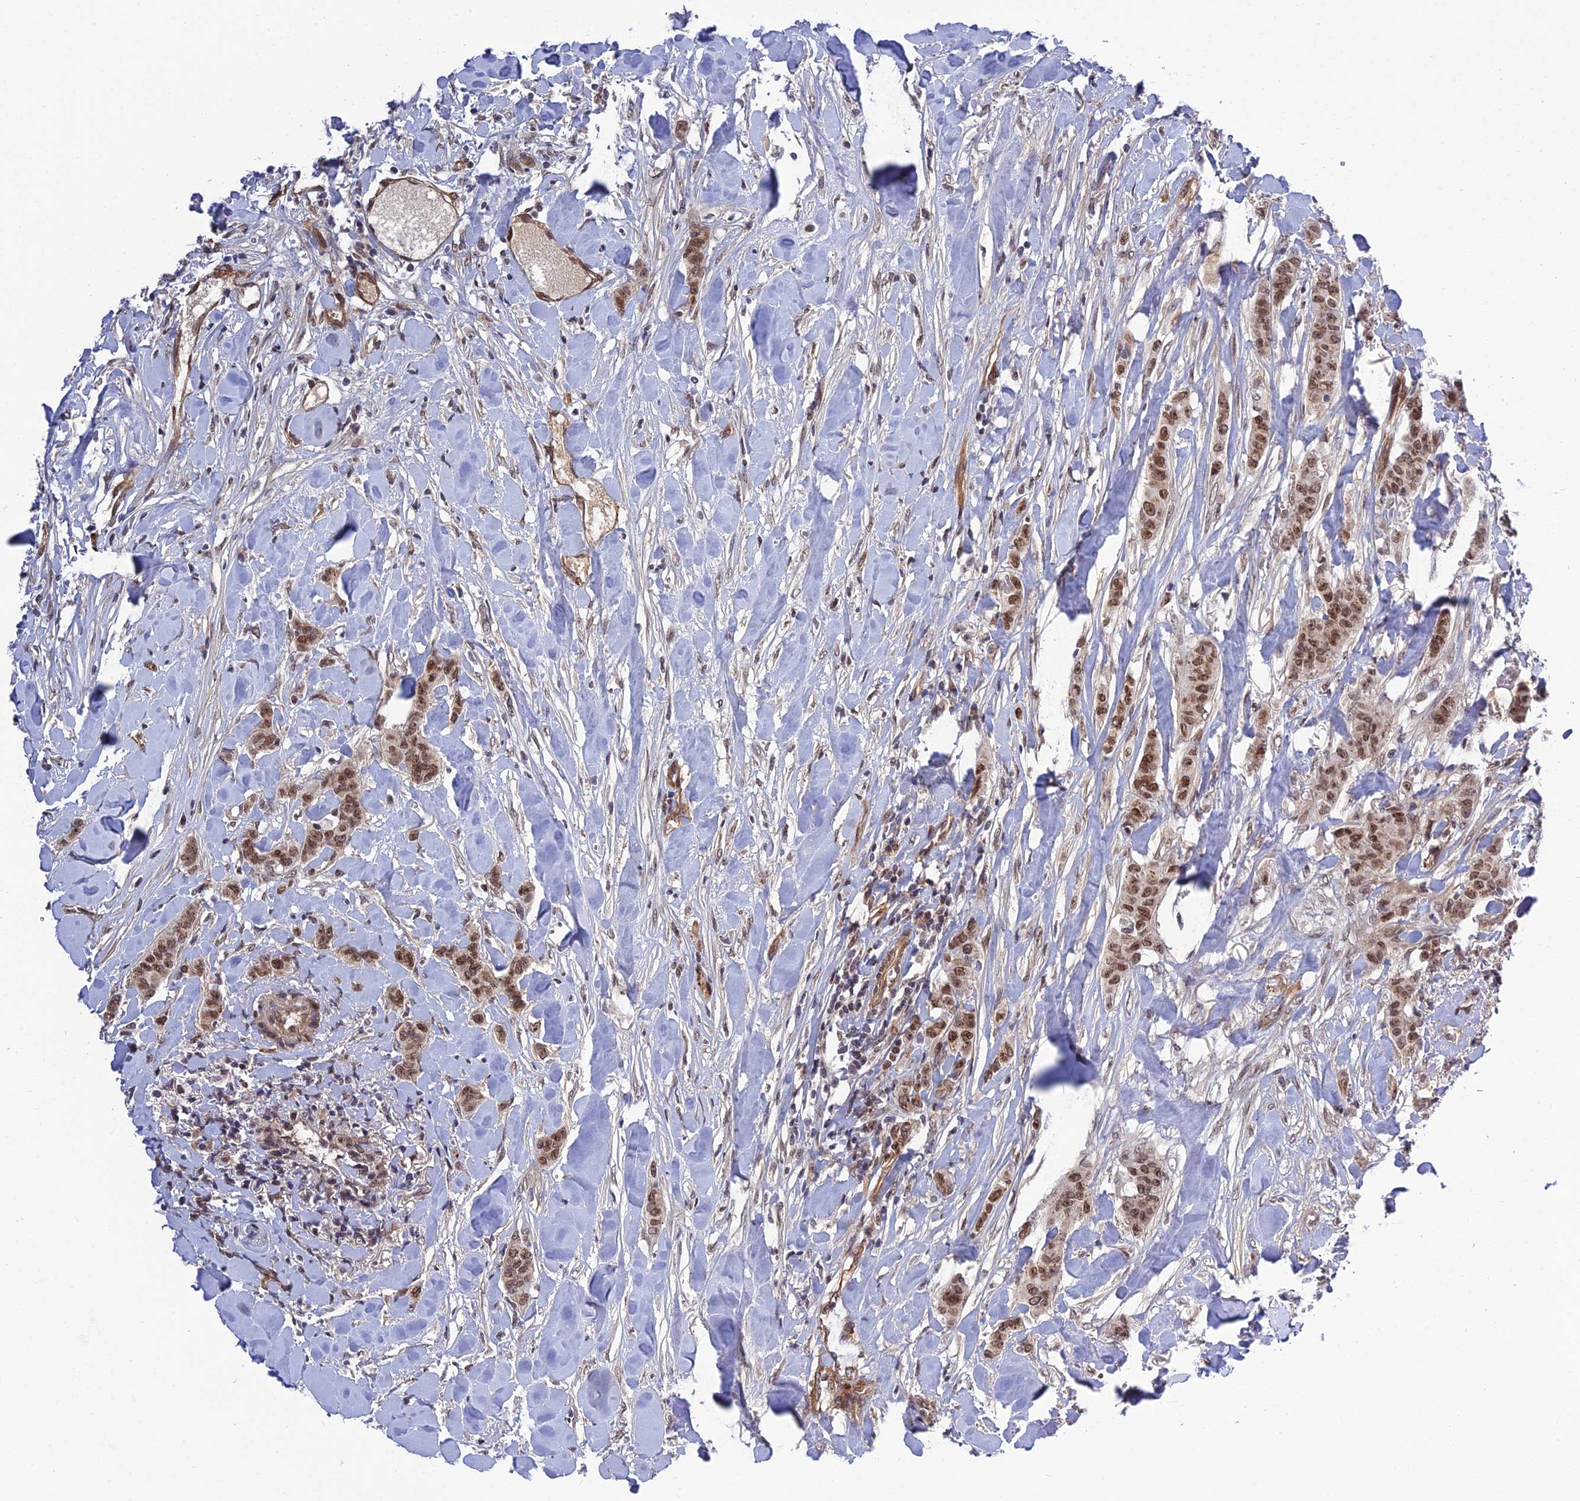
{"staining": {"intensity": "moderate", "quantity": ">75%", "location": "nuclear"}, "tissue": "breast cancer", "cell_type": "Tumor cells", "image_type": "cancer", "snomed": [{"axis": "morphology", "description": "Duct carcinoma"}, {"axis": "topography", "description": "Breast"}], "caption": "Protein staining shows moderate nuclear positivity in approximately >75% of tumor cells in breast infiltrating ductal carcinoma.", "gene": "REXO1", "patient": {"sex": "female", "age": 40}}